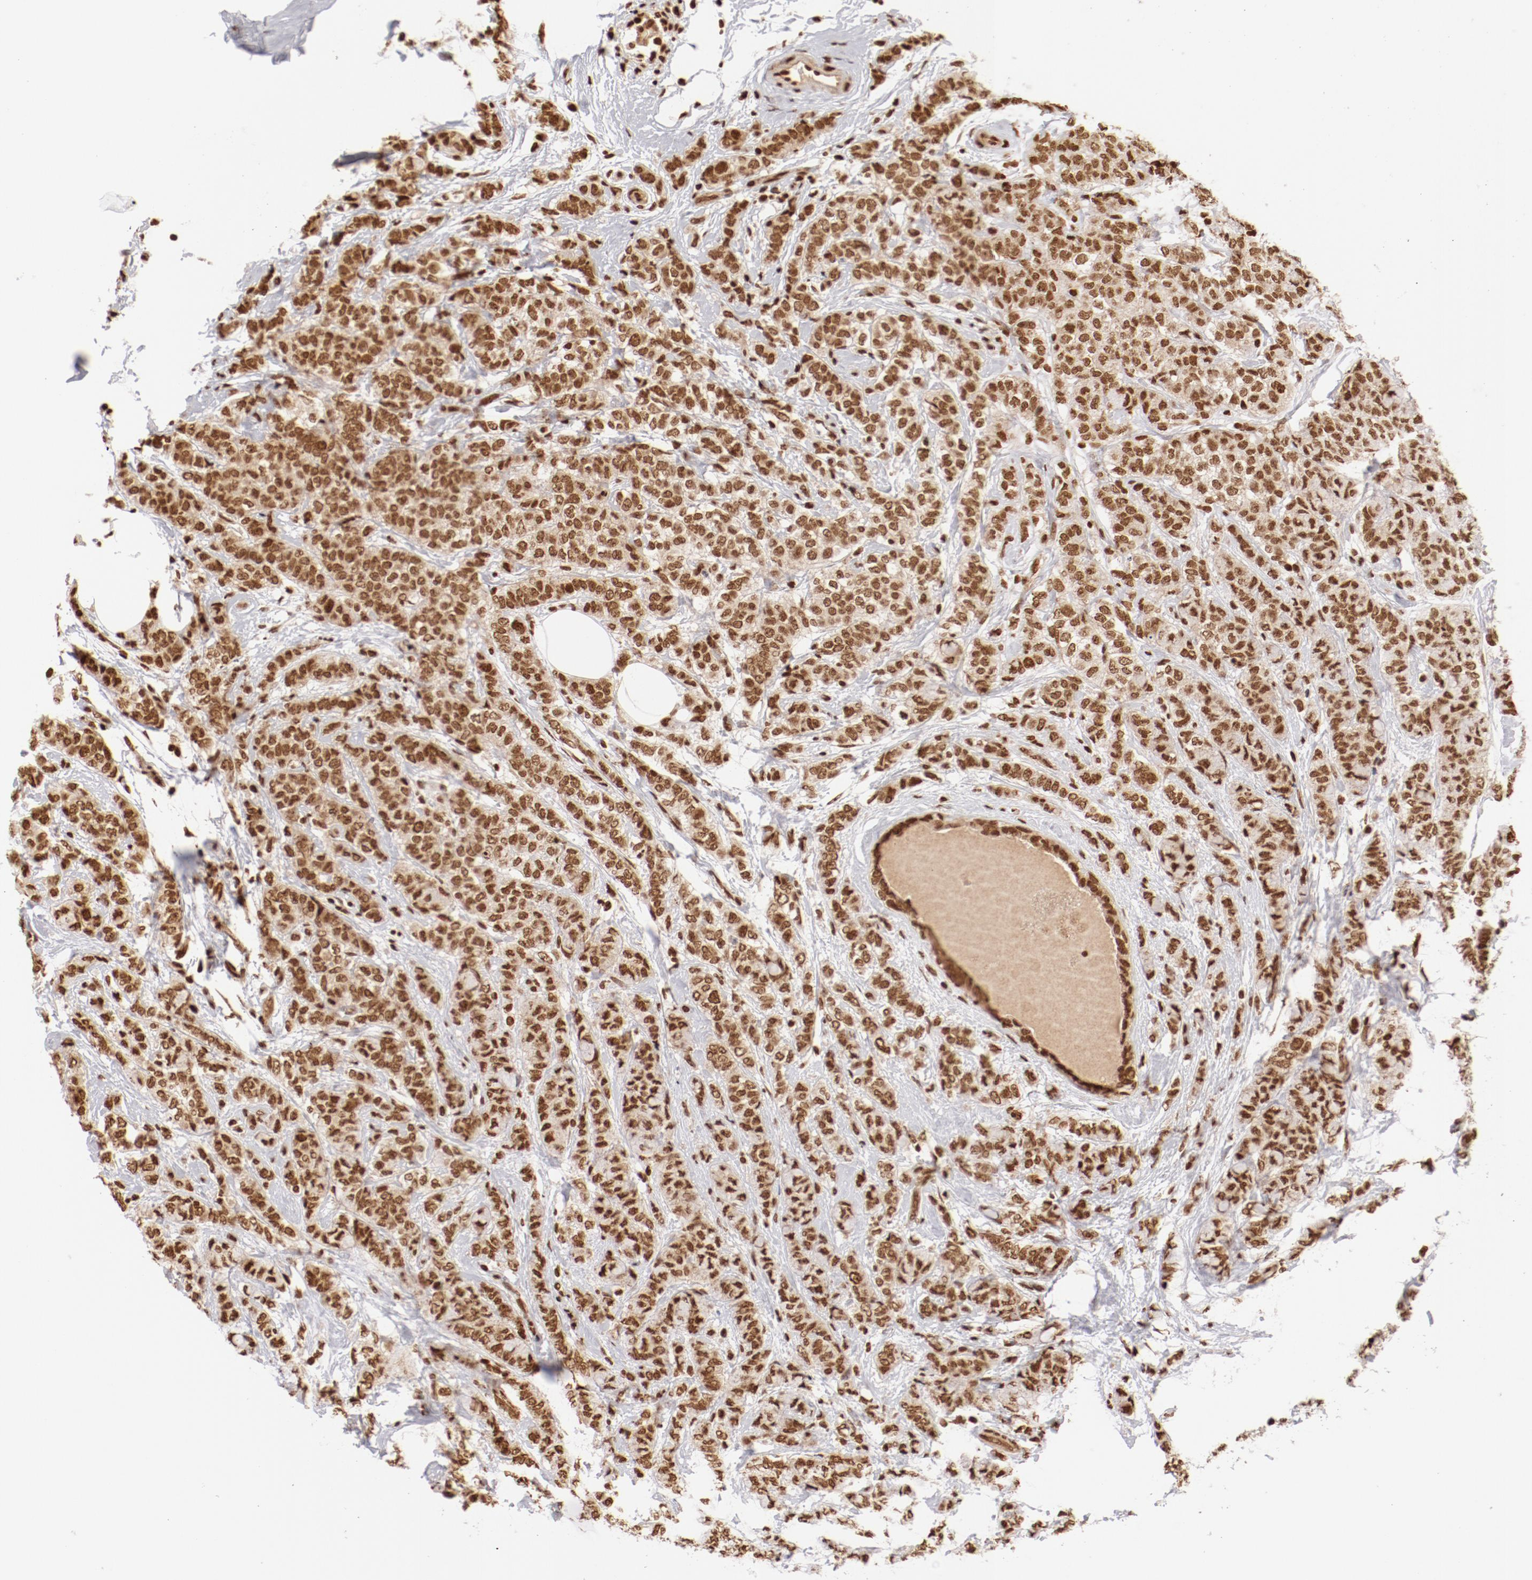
{"staining": {"intensity": "moderate", "quantity": ">75%", "location": "nuclear"}, "tissue": "breast cancer", "cell_type": "Tumor cells", "image_type": "cancer", "snomed": [{"axis": "morphology", "description": "Lobular carcinoma"}, {"axis": "topography", "description": "Breast"}], "caption": "Human lobular carcinoma (breast) stained for a protein (brown) exhibits moderate nuclear positive staining in approximately >75% of tumor cells.", "gene": "ABL2", "patient": {"sex": "female", "age": 60}}